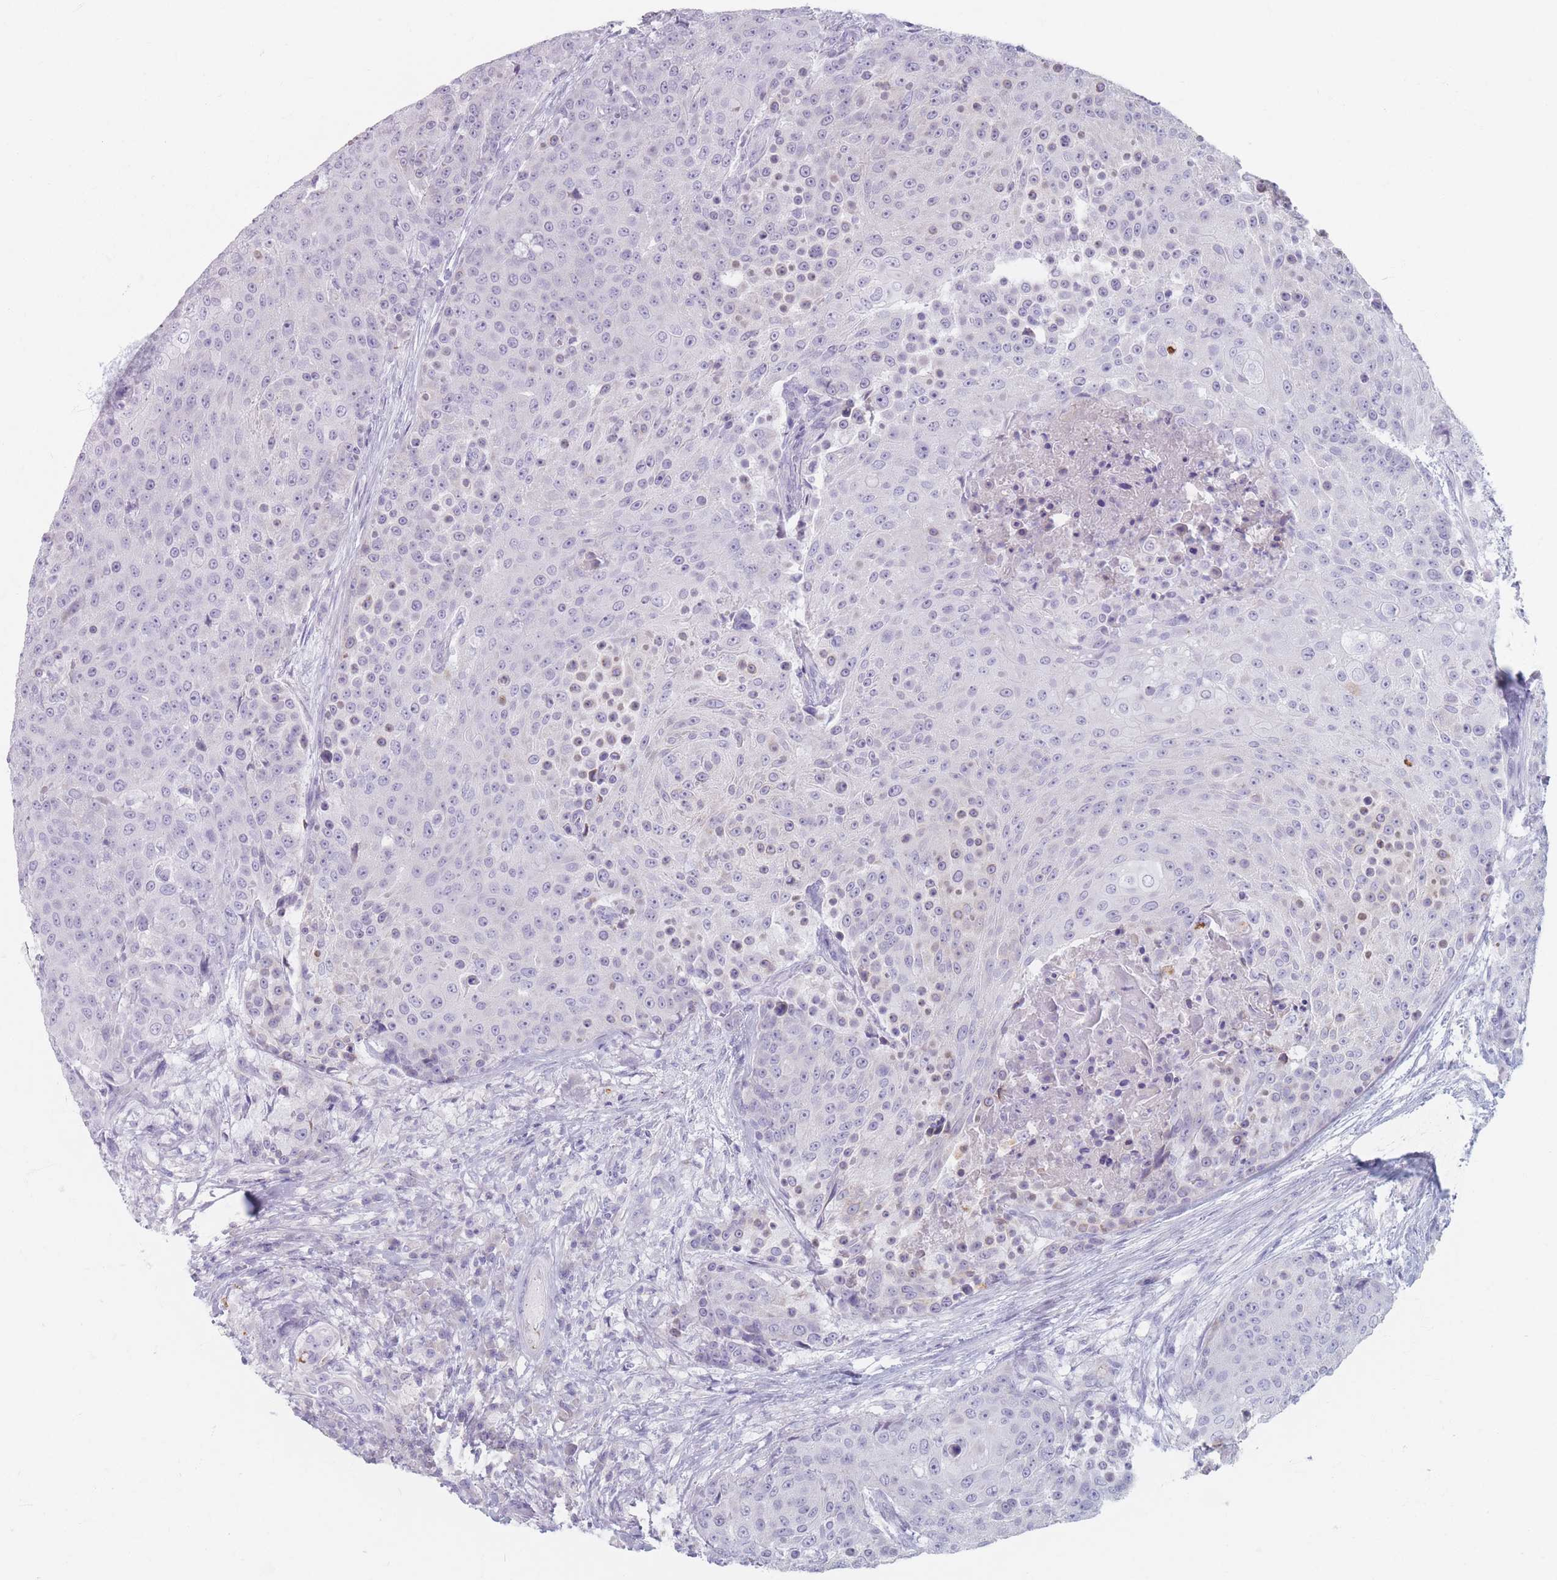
{"staining": {"intensity": "negative", "quantity": "none", "location": "none"}, "tissue": "urothelial cancer", "cell_type": "Tumor cells", "image_type": "cancer", "snomed": [{"axis": "morphology", "description": "Urothelial carcinoma, High grade"}, {"axis": "topography", "description": "Urinary bladder"}], "caption": "Immunohistochemistry of urothelial cancer demonstrates no staining in tumor cells.", "gene": "PIGM", "patient": {"sex": "female", "age": 63}}